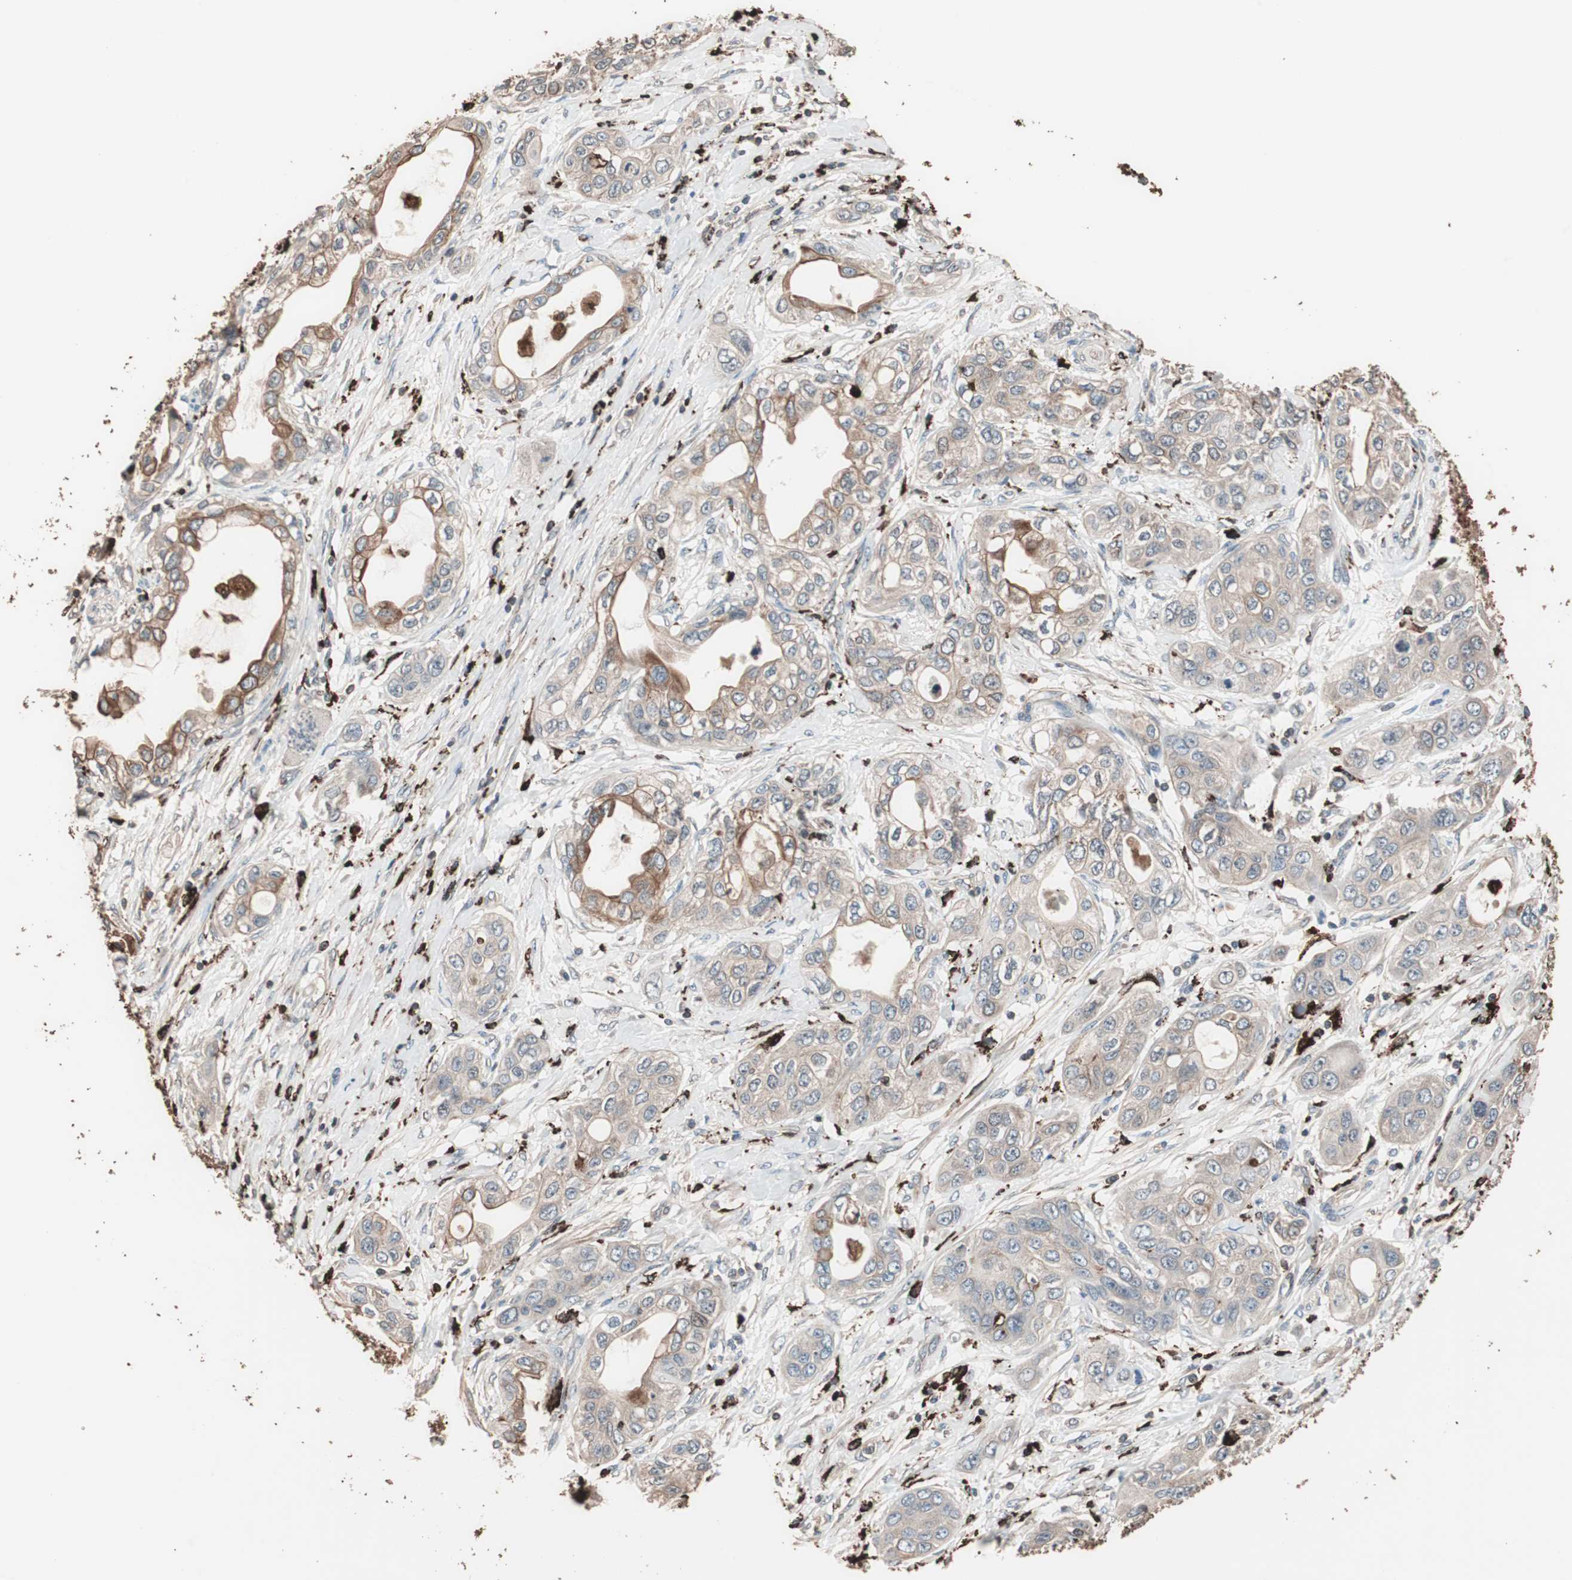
{"staining": {"intensity": "moderate", "quantity": "25%-75%", "location": "cytoplasmic/membranous"}, "tissue": "pancreatic cancer", "cell_type": "Tumor cells", "image_type": "cancer", "snomed": [{"axis": "morphology", "description": "Adenocarcinoma, NOS"}, {"axis": "topography", "description": "Pancreas"}], "caption": "This micrograph demonstrates IHC staining of adenocarcinoma (pancreatic), with medium moderate cytoplasmic/membranous expression in about 25%-75% of tumor cells.", "gene": "CCT3", "patient": {"sex": "female", "age": 70}}